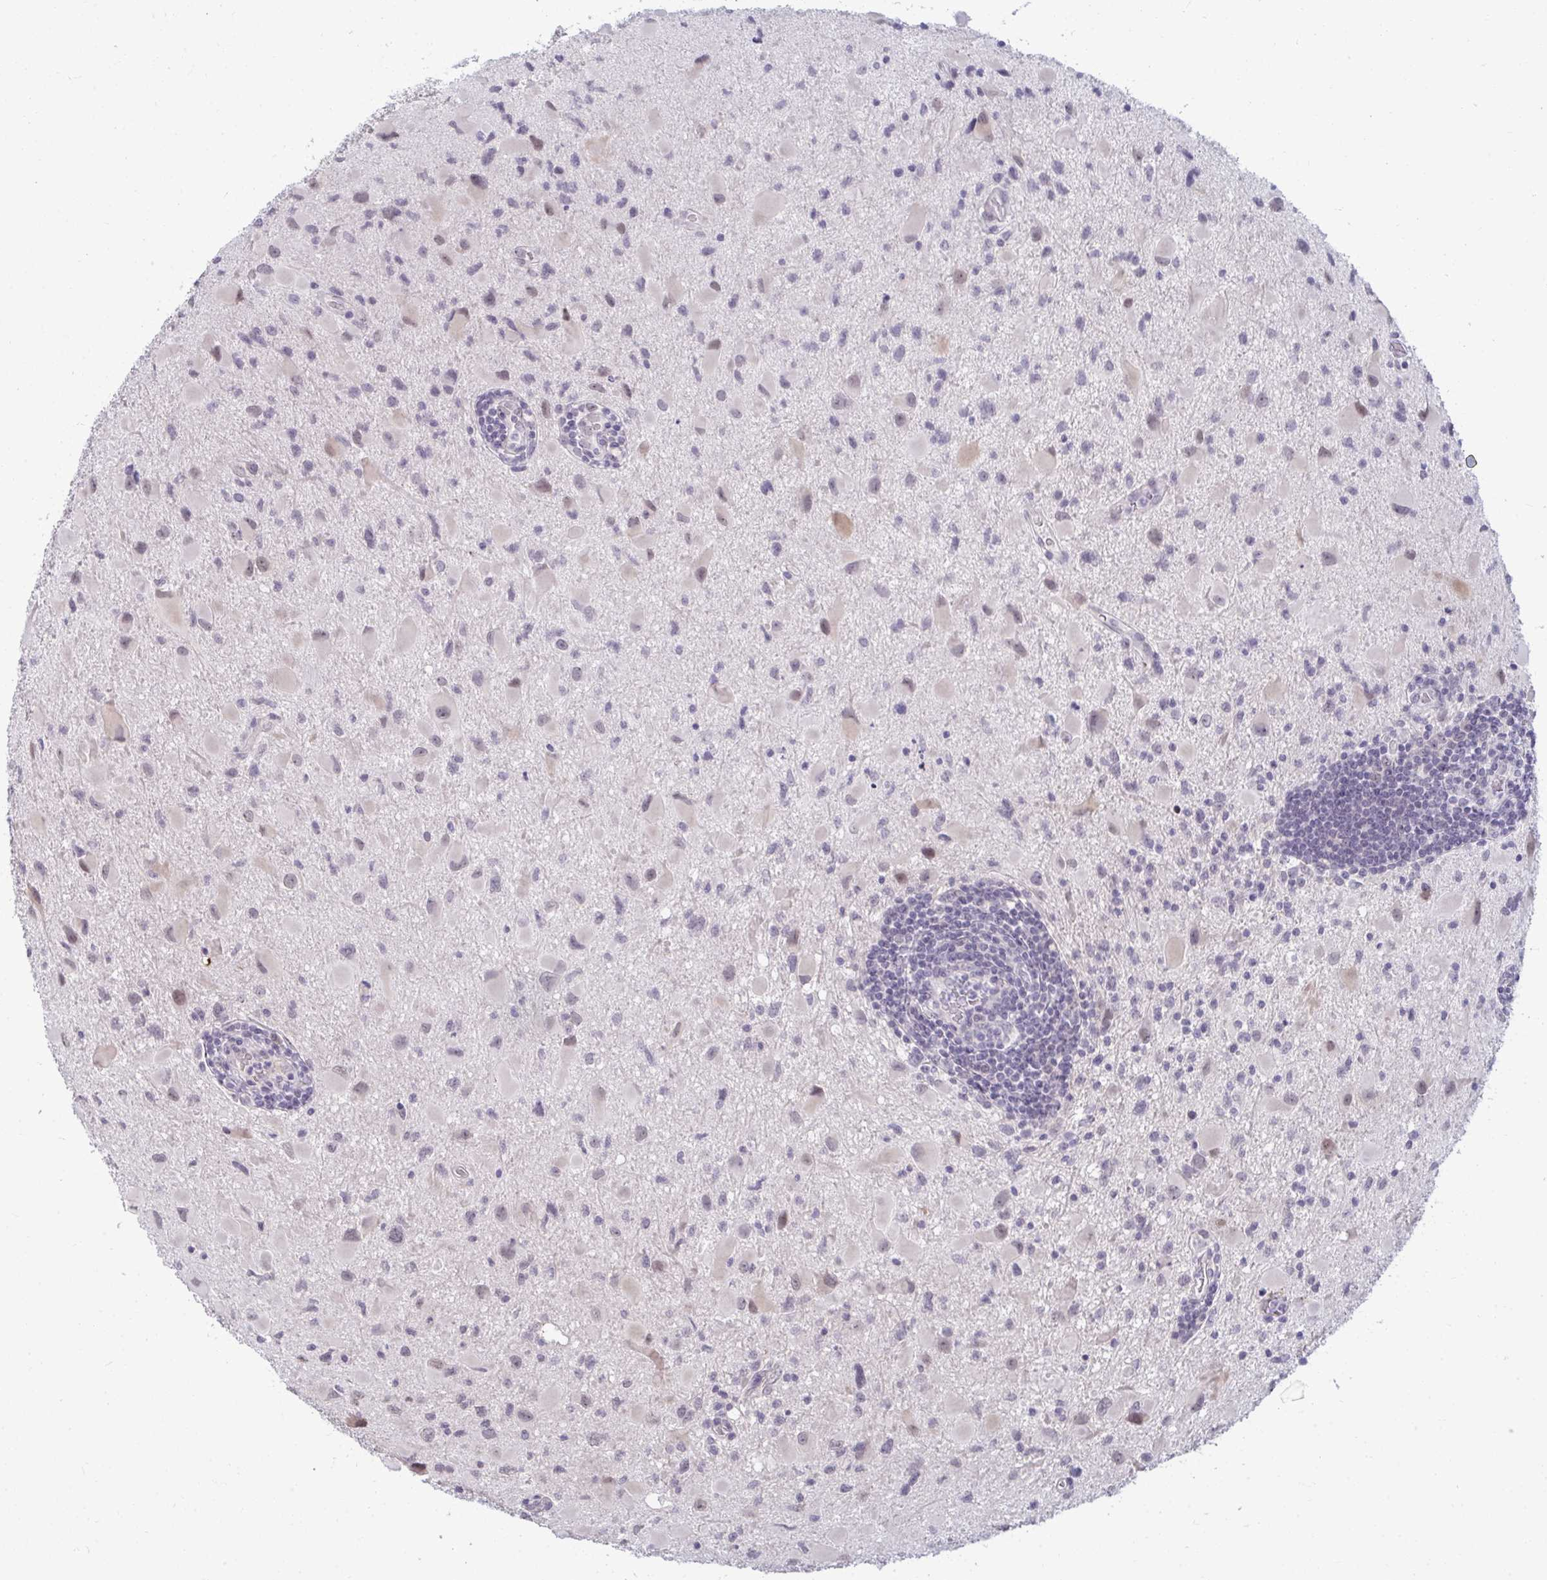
{"staining": {"intensity": "negative", "quantity": "none", "location": "none"}, "tissue": "glioma", "cell_type": "Tumor cells", "image_type": "cancer", "snomed": [{"axis": "morphology", "description": "Glioma, malignant, Low grade"}, {"axis": "topography", "description": "Brain"}], "caption": "Tumor cells show no significant protein expression in malignant low-grade glioma.", "gene": "RNASEH1", "patient": {"sex": "female", "age": 32}}